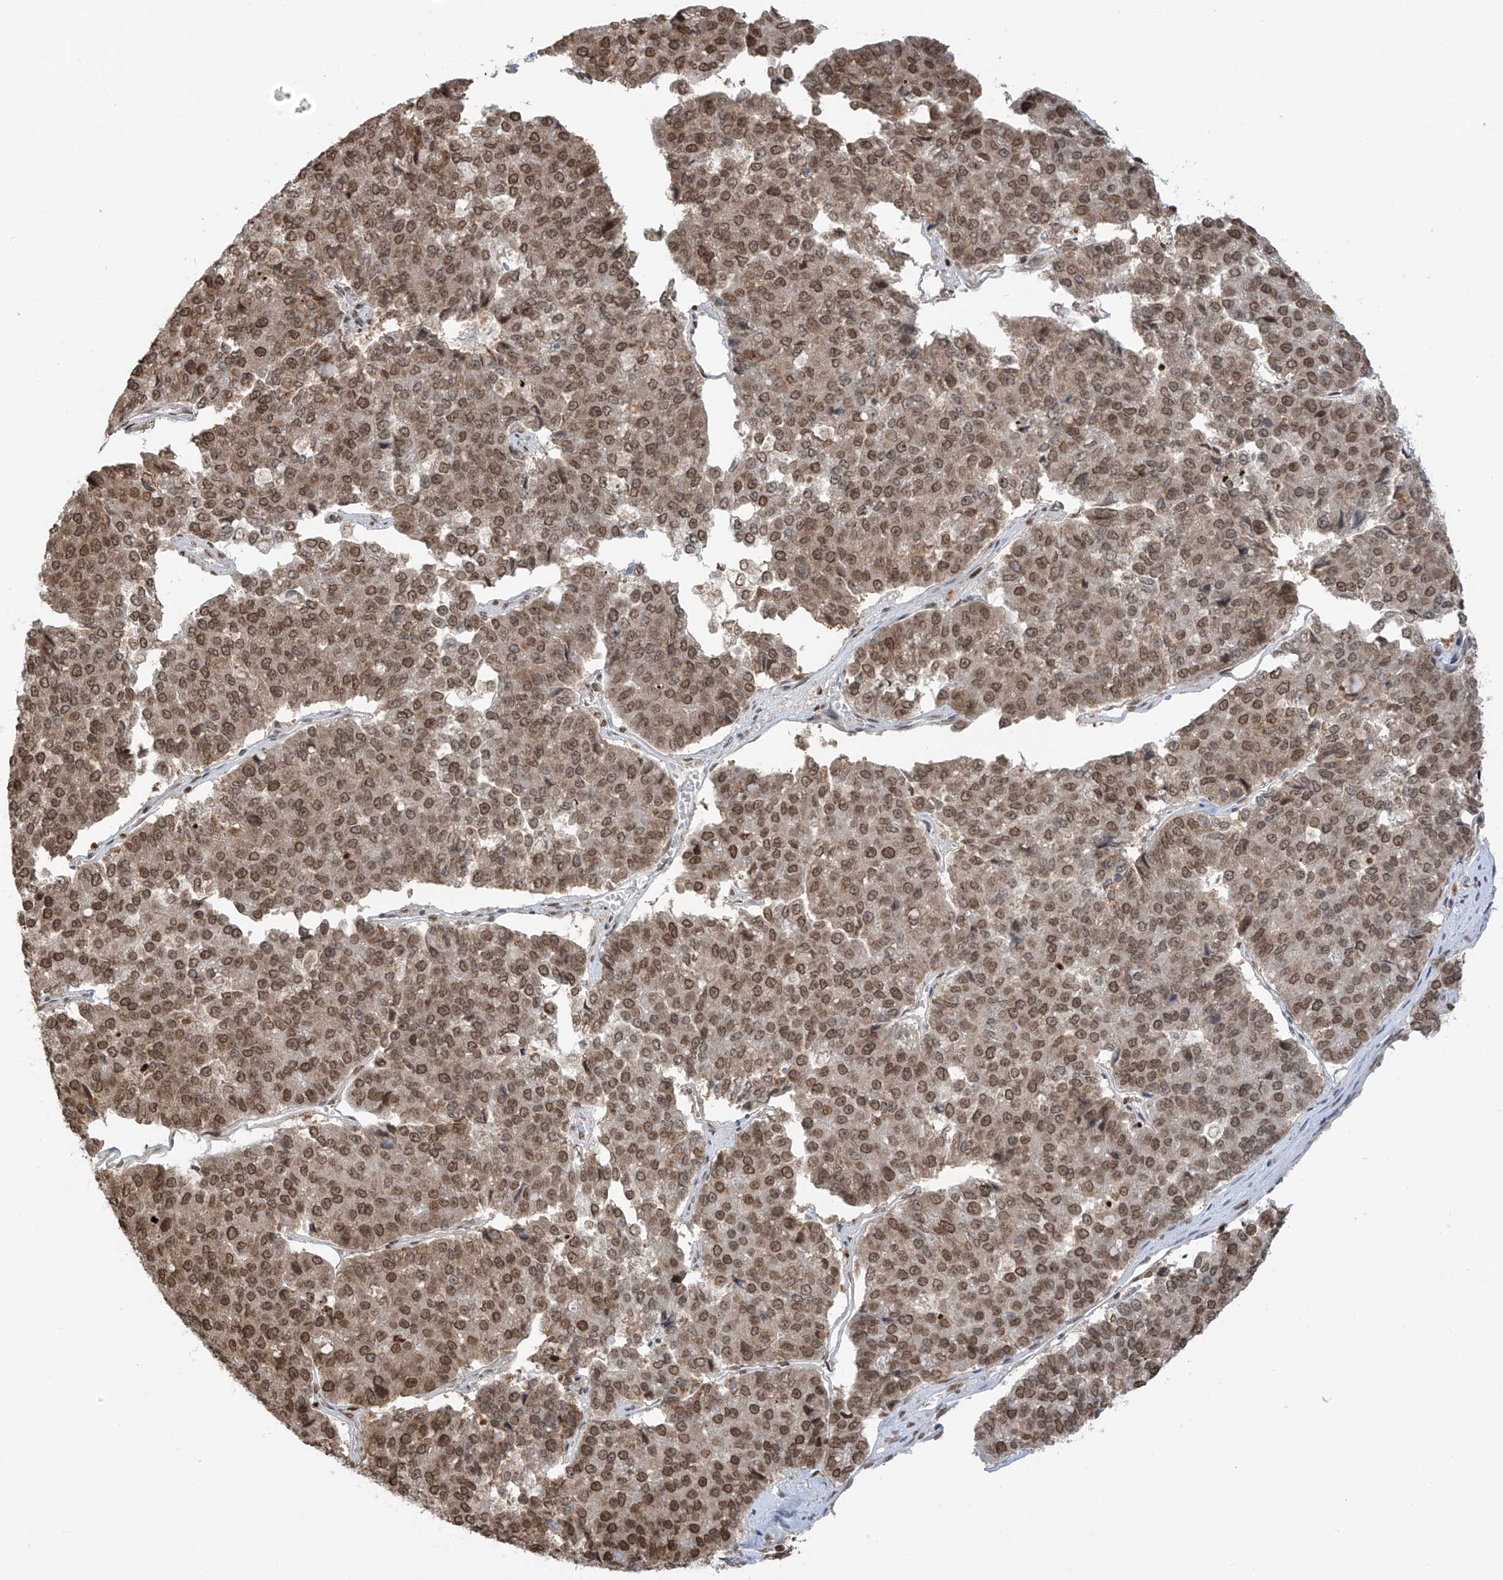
{"staining": {"intensity": "moderate", "quantity": ">75%", "location": "nuclear"}, "tissue": "pancreatic cancer", "cell_type": "Tumor cells", "image_type": "cancer", "snomed": [{"axis": "morphology", "description": "Adenocarcinoma, NOS"}, {"axis": "topography", "description": "Pancreas"}], "caption": "Brown immunohistochemical staining in adenocarcinoma (pancreatic) shows moderate nuclear positivity in approximately >75% of tumor cells. (DAB IHC with brightfield microscopy, high magnification).", "gene": "KPNB1", "patient": {"sex": "male", "age": 50}}